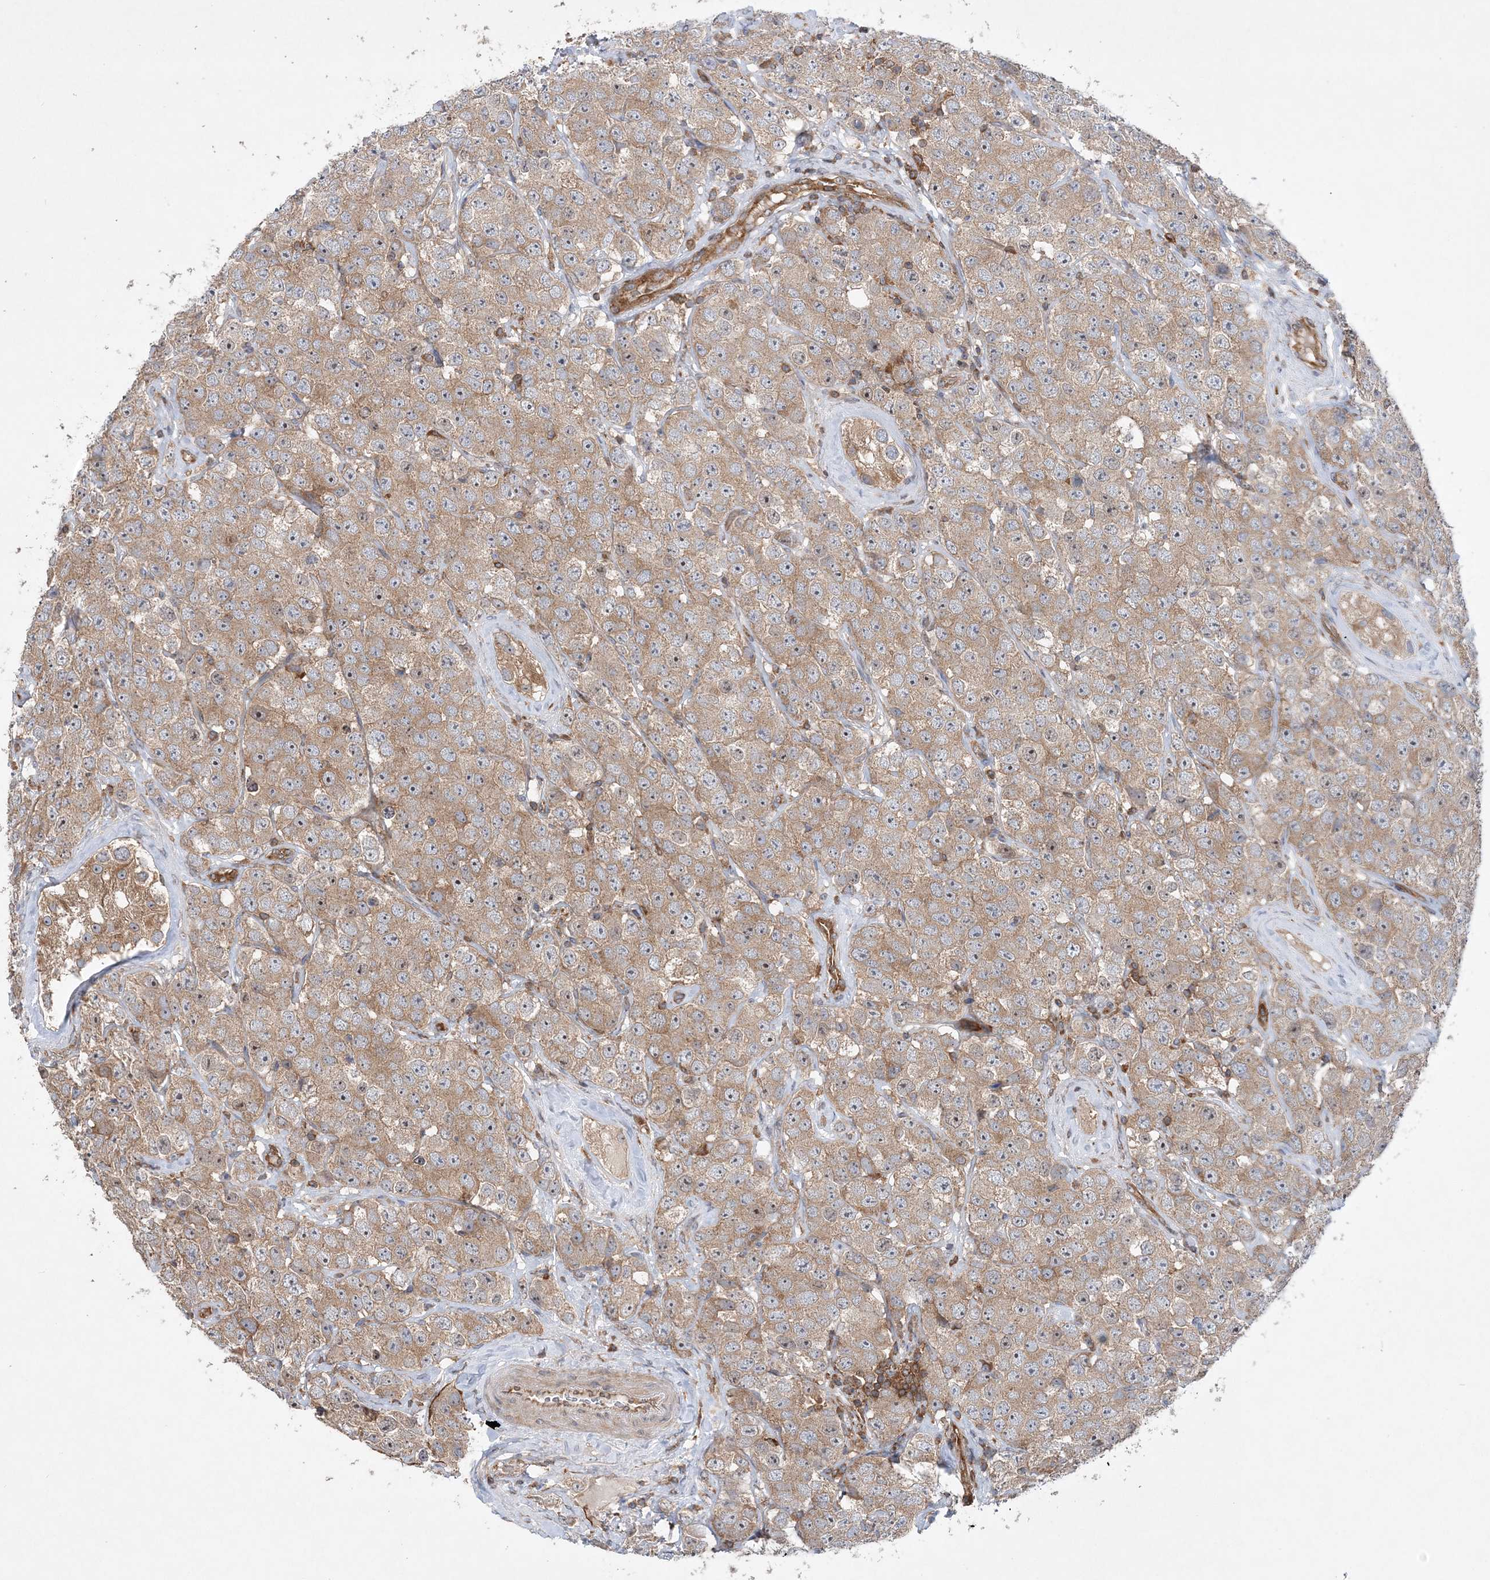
{"staining": {"intensity": "moderate", "quantity": ">75%", "location": "cytoplasmic/membranous"}, "tissue": "testis cancer", "cell_type": "Tumor cells", "image_type": "cancer", "snomed": [{"axis": "morphology", "description": "Seminoma, NOS"}, {"axis": "topography", "description": "Testis"}], "caption": "Immunohistochemical staining of human seminoma (testis) reveals moderate cytoplasmic/membranous protein expression in approximately >75% of tumor cells.", "gene": "ACAP2", "patient": {"sex": "male", "age": 28}}